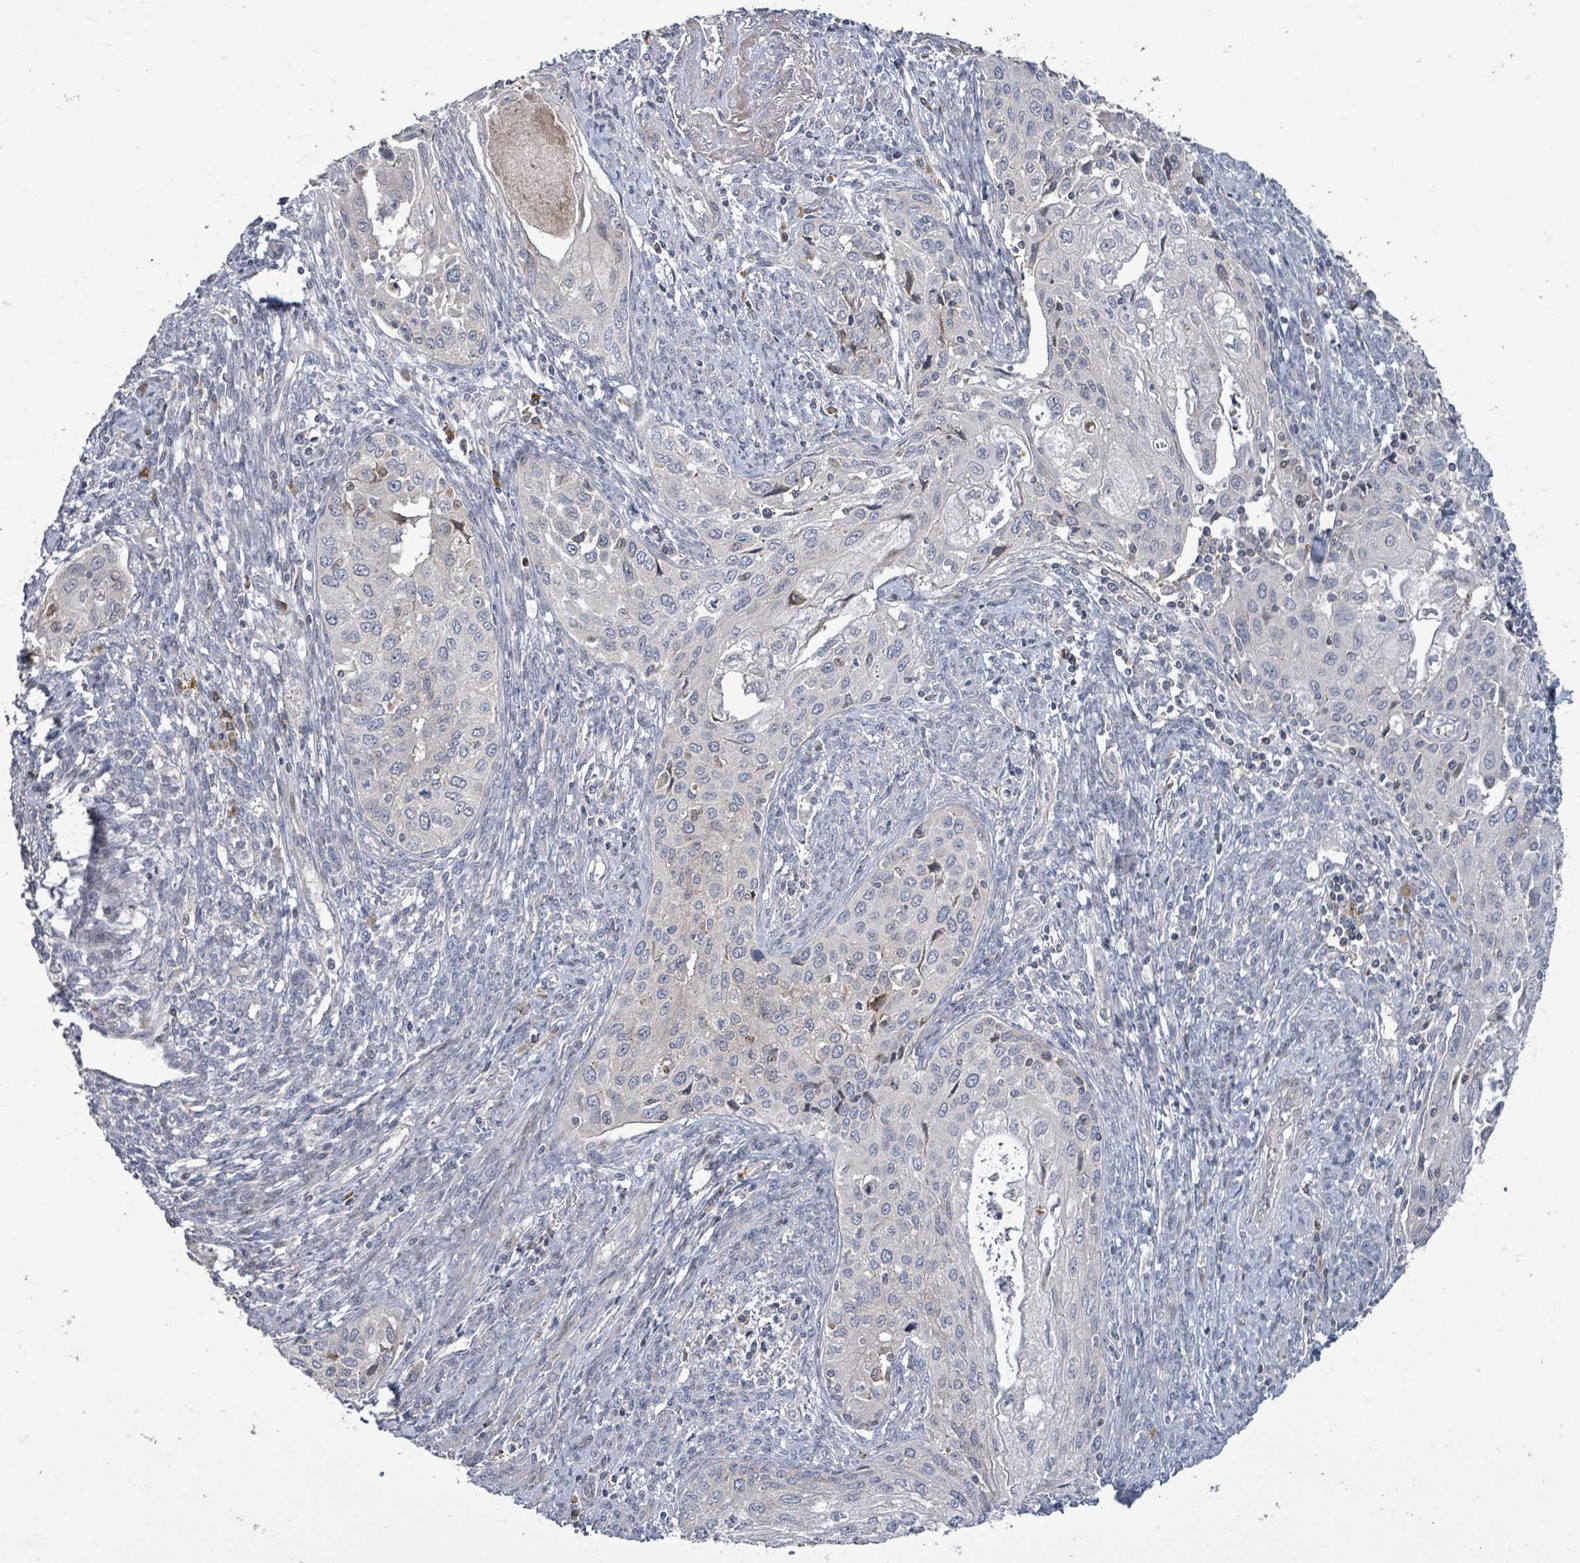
{"staining": {"intensity": "negative", "quantity": "none", "location": "none"}, "tissue": "cervical cancer", "cell_type": "Tumor cells", "image_type": "cancer", "snomed": [{"axis": "morphology", "description": "Squamous cell carcinoma, NOS"}, {"axis": "topography", "description": "Cervix"}], "caption": "Cervical cancer stained for a protein using IHC displays no positivity tumor cells.", "gene": "LILRA4", "patient": {"sex": "female", "age": 67}}